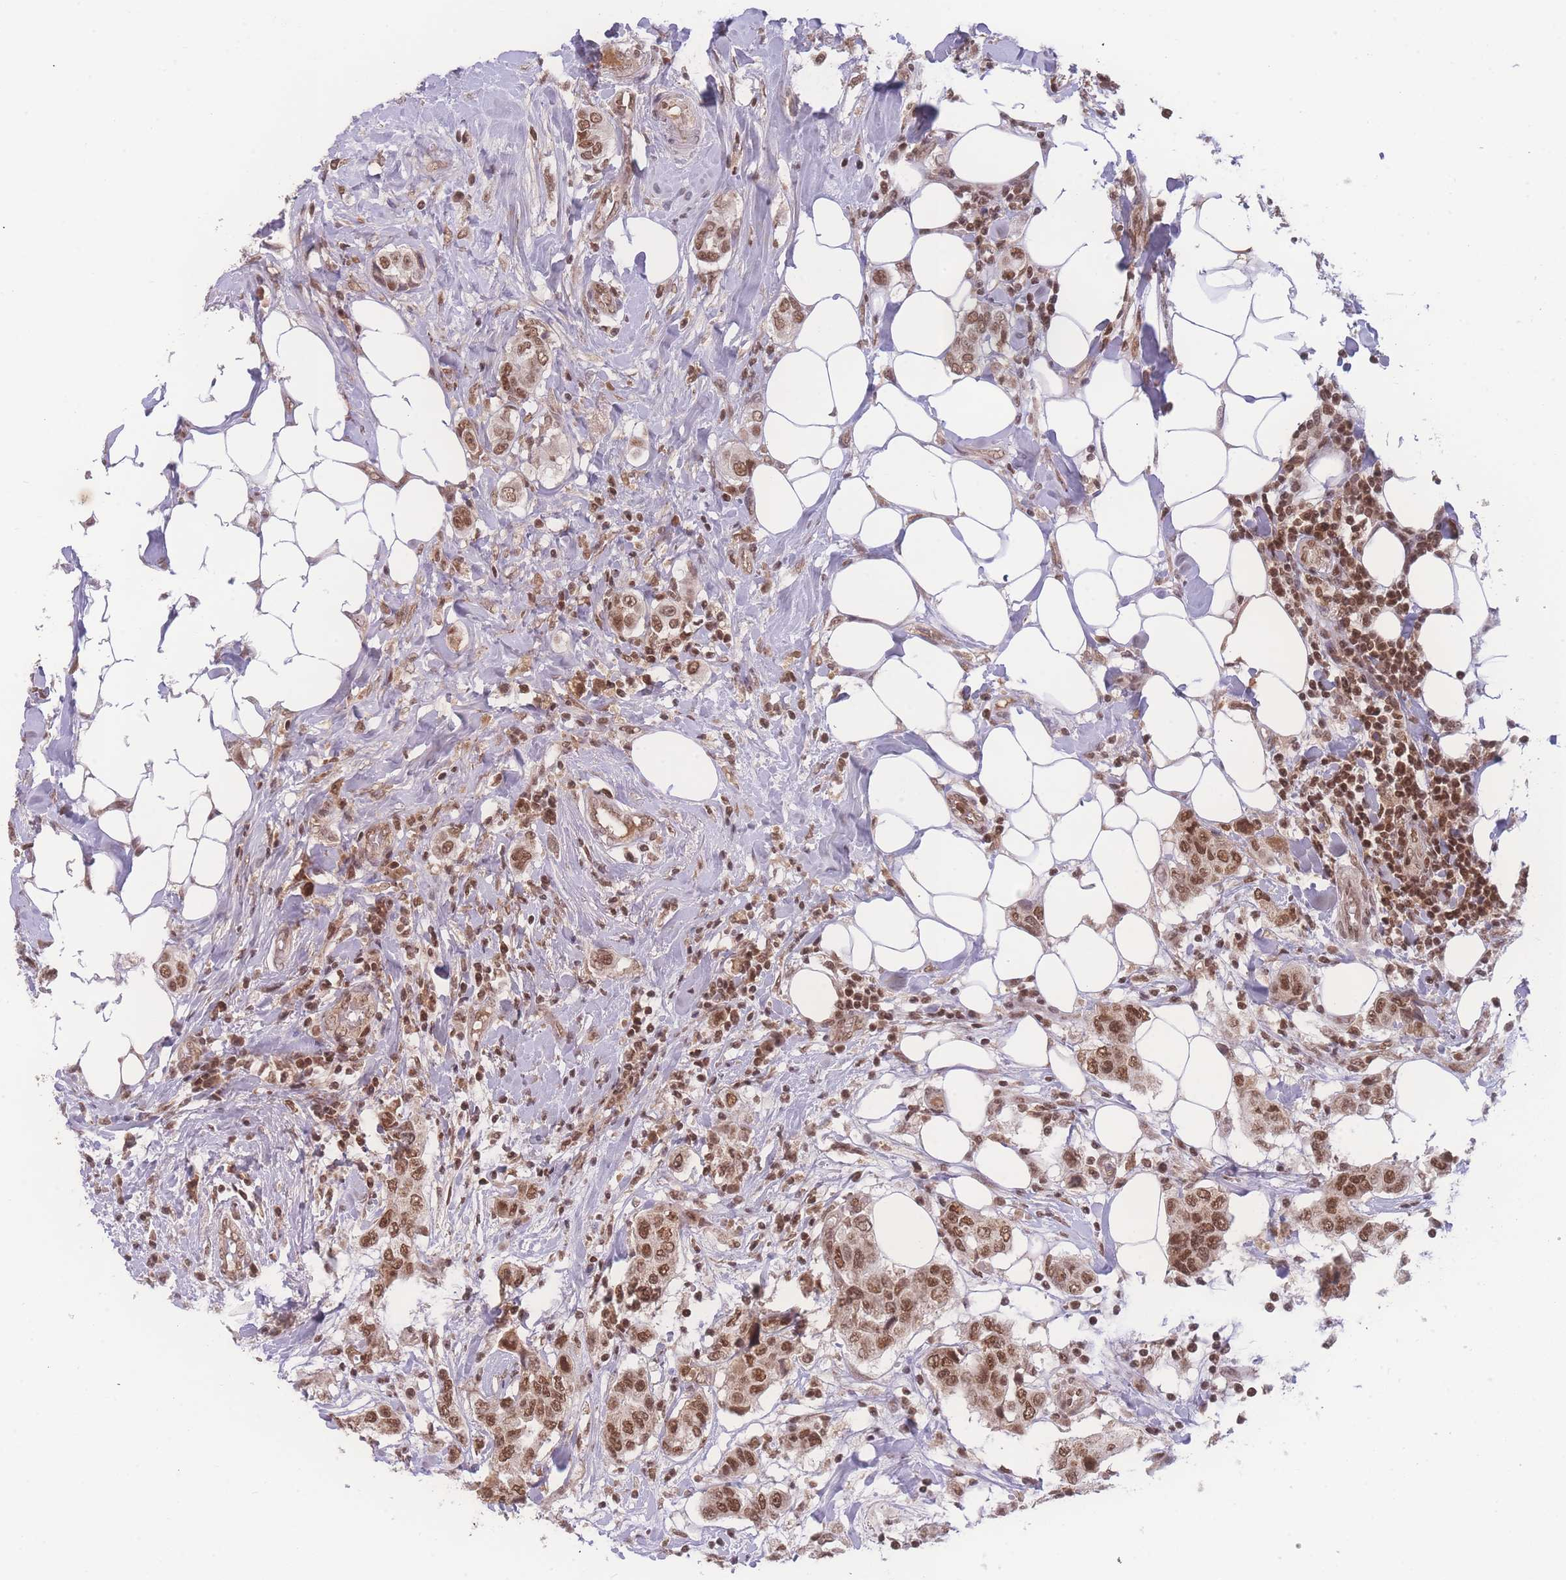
{"staining": {"intensity": "moderate", "quantity": ">75%", "location": "nuclear"}, "tissue": "breast cancer", "cell_type": "Tumor cells", "image_type": "cancer", "snomed": [{"axis": "morphology", "description": "Lobular carcinoma"}, {"axis": "topography", "description": "Breast"}], "caption": "Breast cancer (lobular carcinoma) tissue reveals moderate nuclear expression in approximately >75% of tumor cells, visualized by immunohistochemistry.", "gene": "RAVER1", "patient": {"sex": "female", "age": 51}}